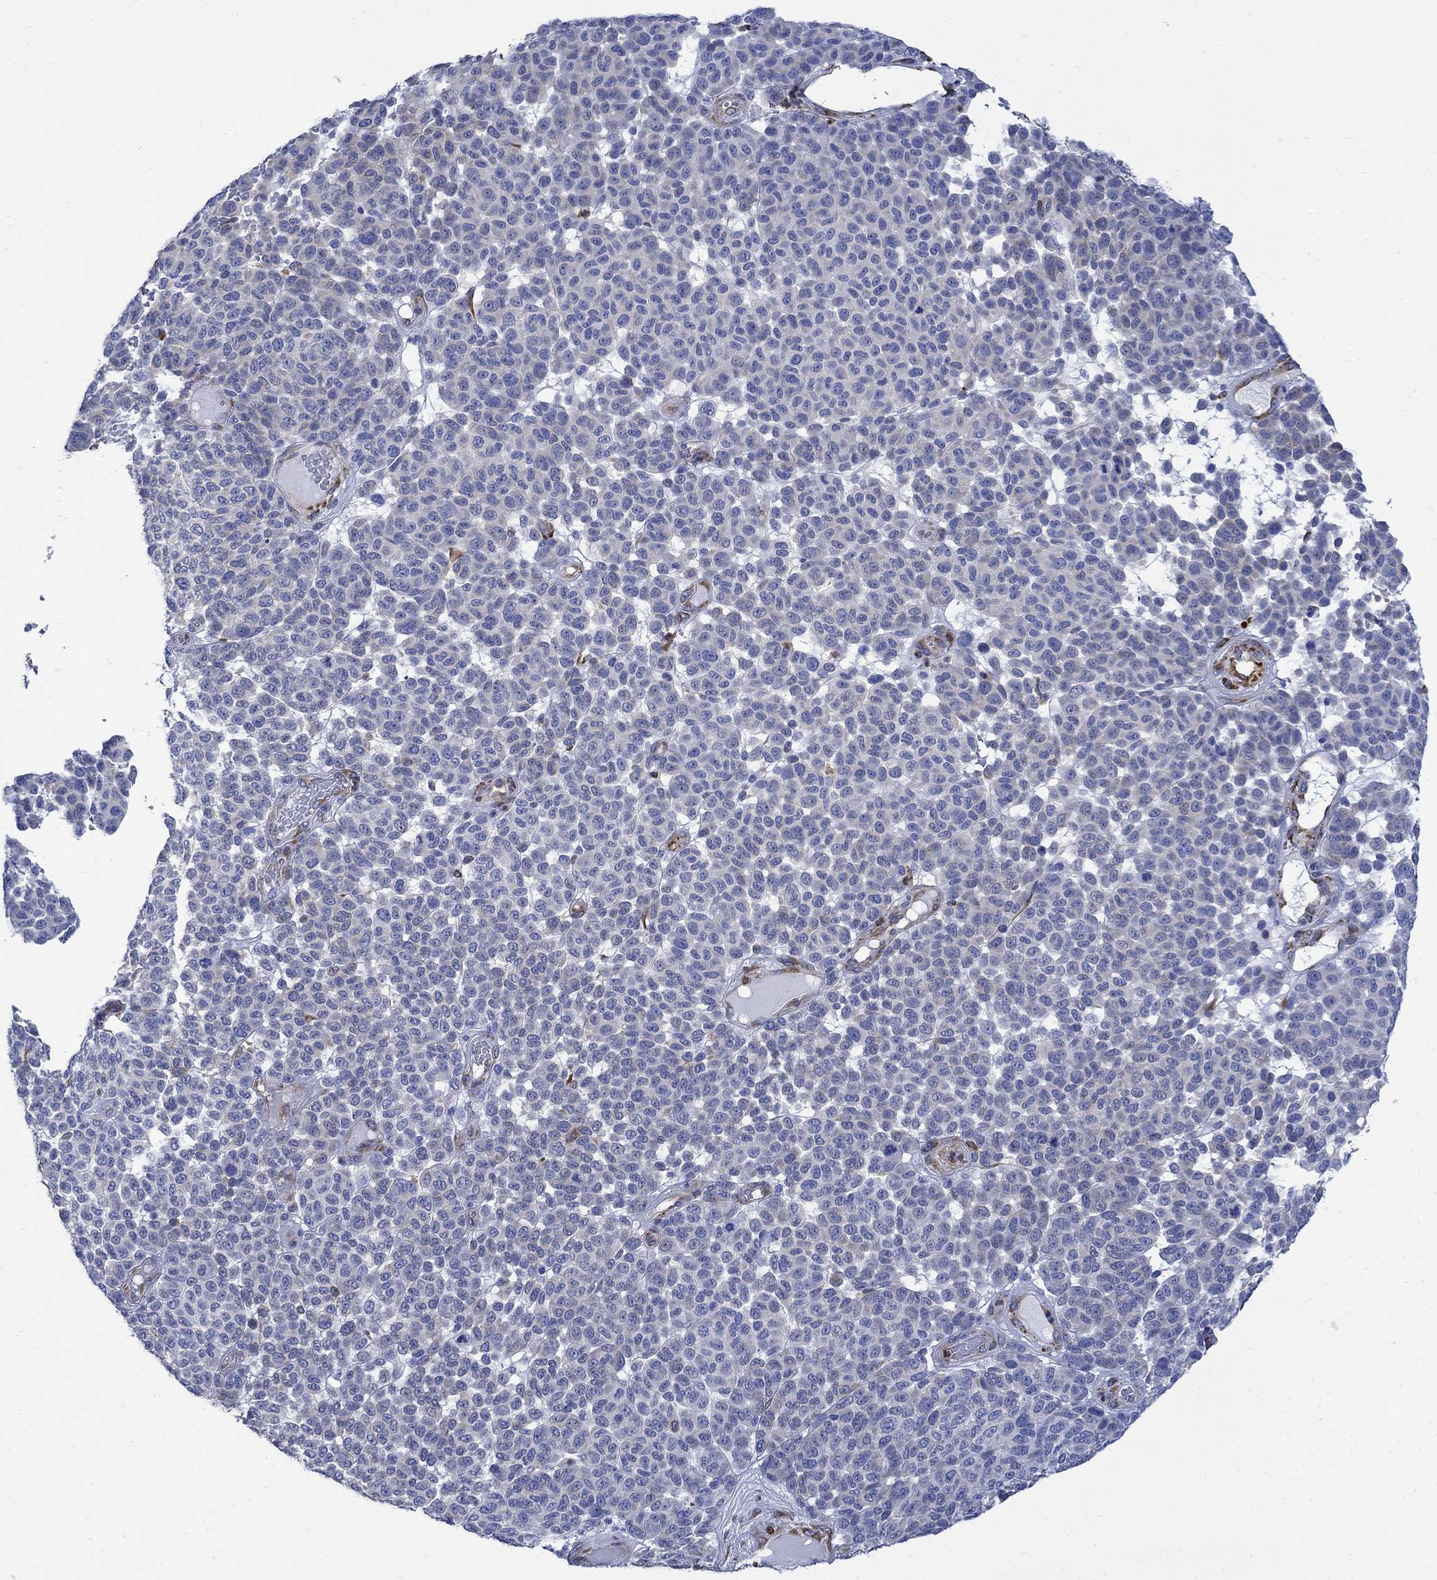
{"staining": {"intensity": "negative", "quantity": "none", "location": "none"}, "tissue": "melanoma", "cell_type": "Tumor cells", "image_type": "cancer", "snomed": [{"axis": "morphology", "description": "Malignant melanoma, NOS"}, {"axis": "topography", "description": "Skin"}], "caption": "Micrograph shows no significant protein staining in tumor cells of malignant melanoma.", "gene": "TGM2", "patient": {"sex": "male", "age": 59}}